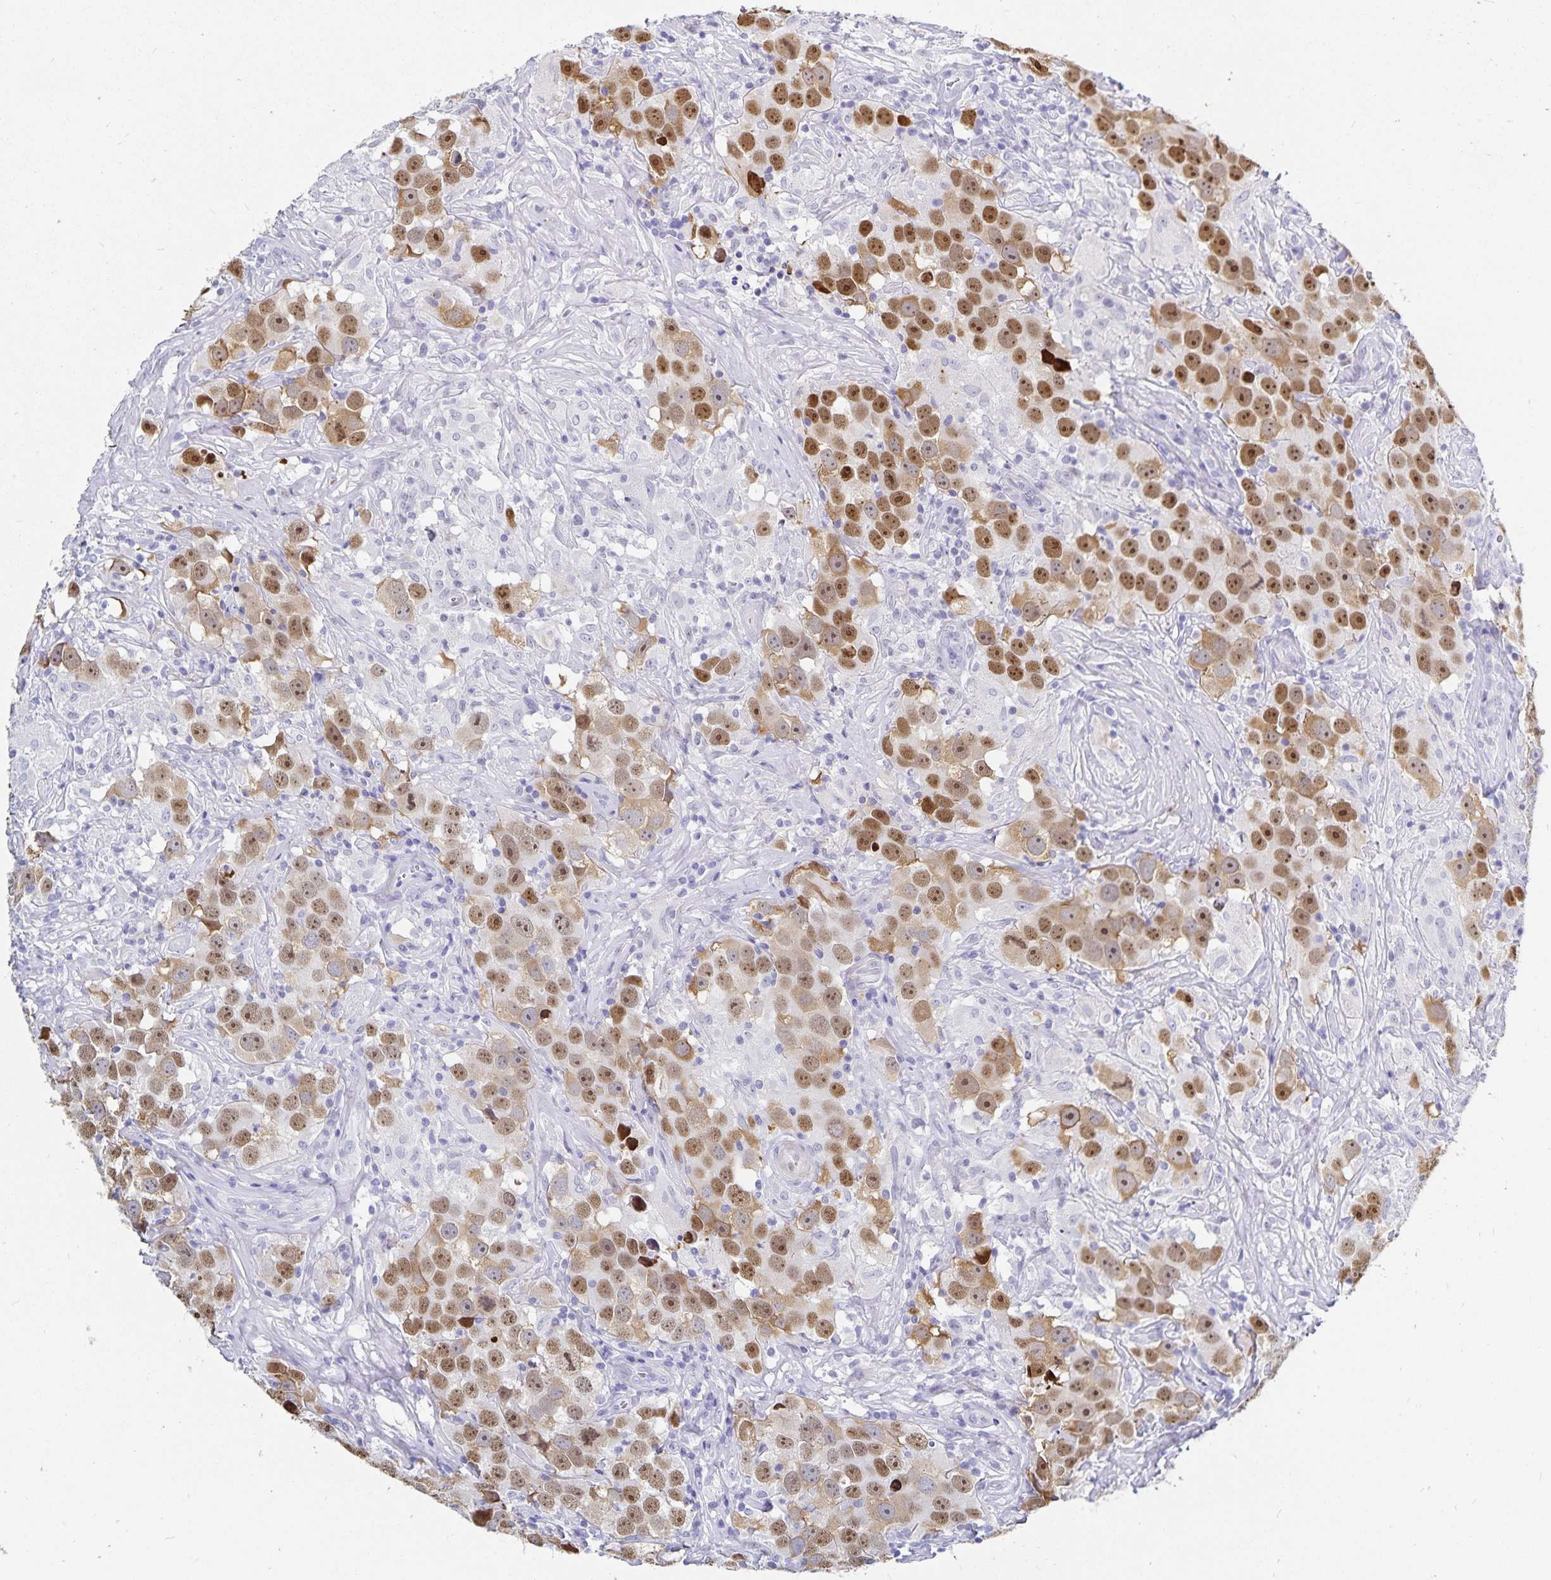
{"staining": {"intensity": "moderate", "quantity": ">75%", "location": "nuclear"}, "tissue": "testis cancer", "cell_type": "Tumor cells", "image_type": "cancer", "snomed": [{"axis": "morphology", "description": "Seminoma, NOS"}, {"axis": "topography", "description": "Testis"}], "caption": "Protein expression analysis of testis seminoma exhibits moderate nuclear positivity in approximately >75% of tumor cells.", "gene": "HMGB3", "patient": {"sex": "male", "age": 49}}